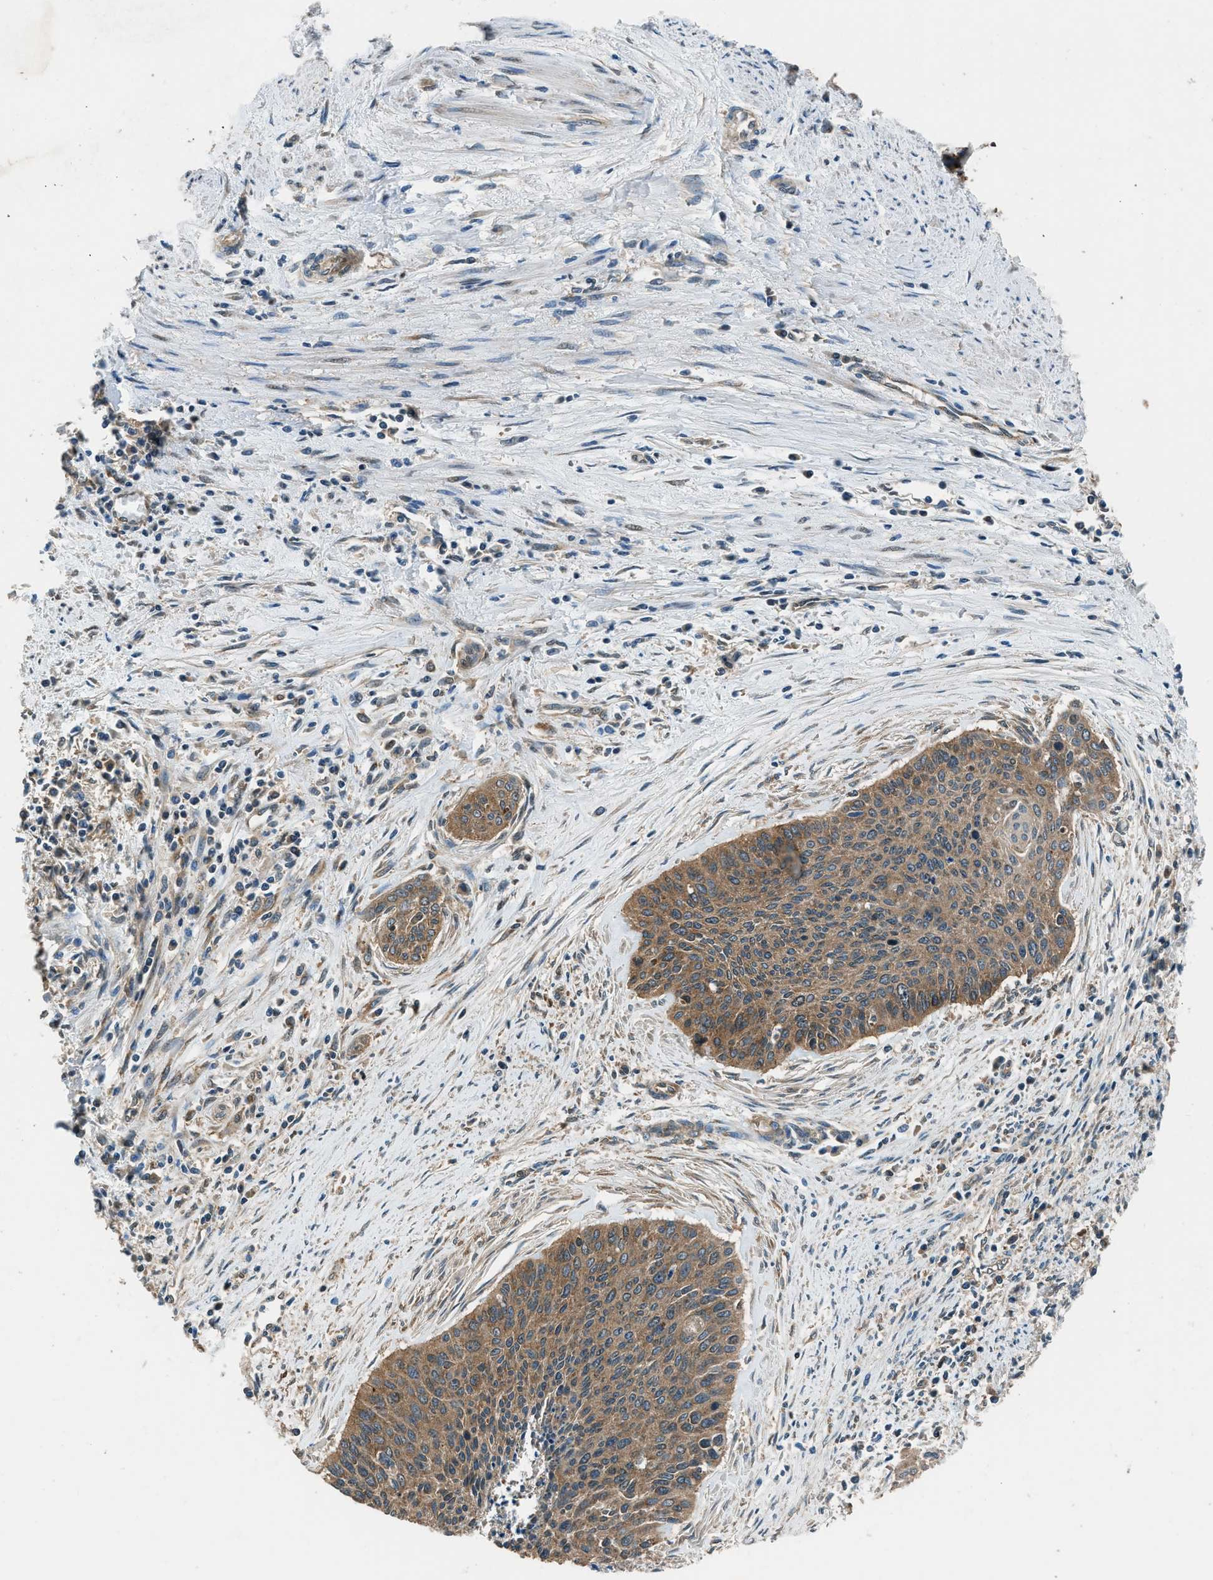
{"staining": {"intensity": "moderate", "quantity": ">75%", "location": "cytoplasmic/membranous"}, "tissue": "cervical cancer", "cell_type": "Tumor cells", "image_type": "cancer", "snomed": [{"axis": "morphology", "description": "Squamous cell carcinoma, NOS"}, {"axis": "topography", "description": "Cervix"}], "caption": "Immunohistochemical staining of human cervical squamous cell carcinoma shows moderate cytoplasmic/membranous protein positivity in about >75% of tumor cells. (DAB IHC with brightfield microscopy, high magnification).", "gene": "ARFGAP2", "patient": {"sex": "female", "age": 55}}